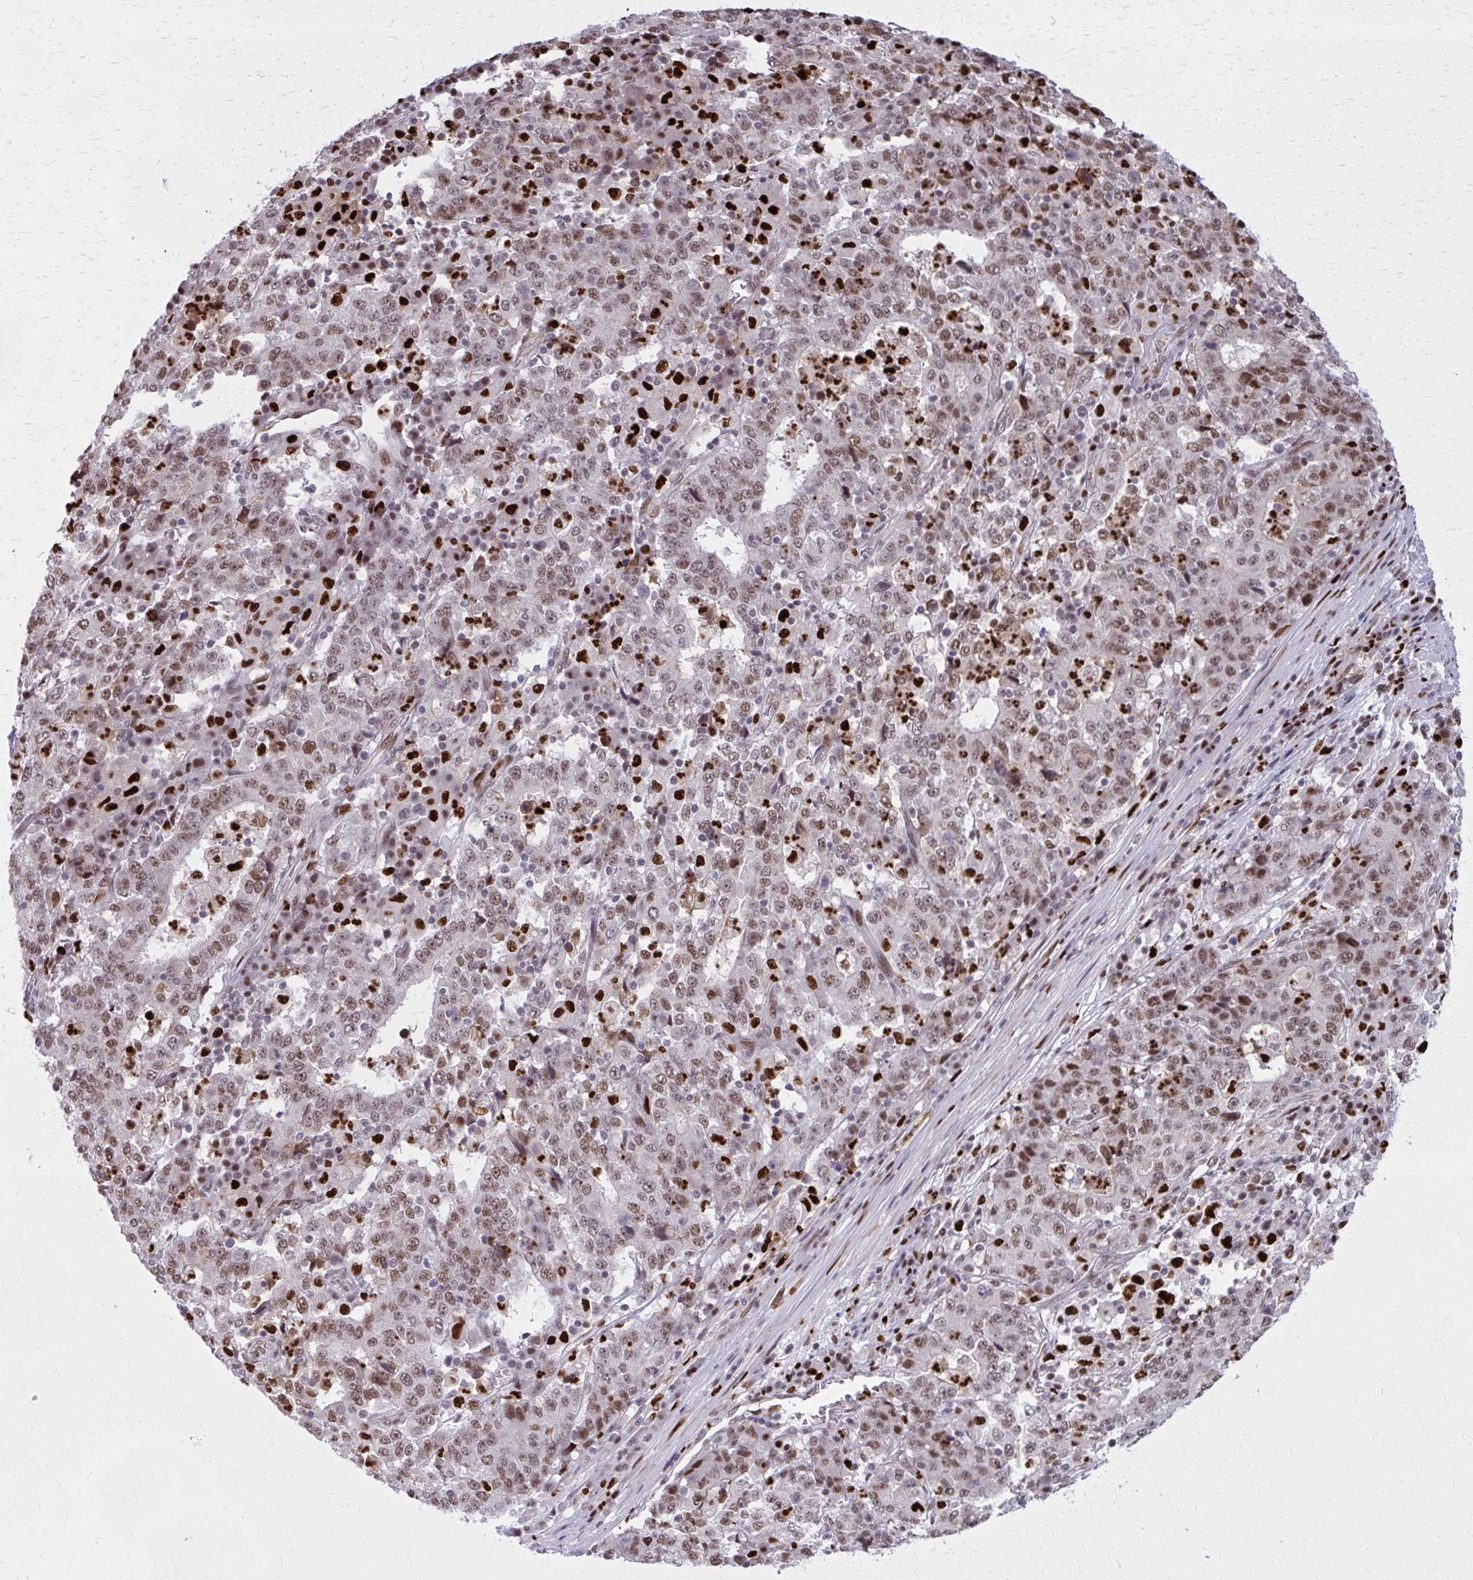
{"staining": {"intensity": "moderate", "quantity": ">75%", "location": "nuclear"}, "tissue": "stomach cancer", "cell_type": "Tumor cells", "image_type": "cancer", "snomed": [{"axis": "morphology", "description": "Adenocarcinoma, NOS"}, {"axis": "topography", "description": "Stomach"}], "caption": "Immunohistochemical staining of human adenocarcinoma (stomach) demonstrates moderate nuclear protein staining in about >75% of tumor cells.", "gene": "ZNF559", "patient": {"sex": "male", "age": 59}}